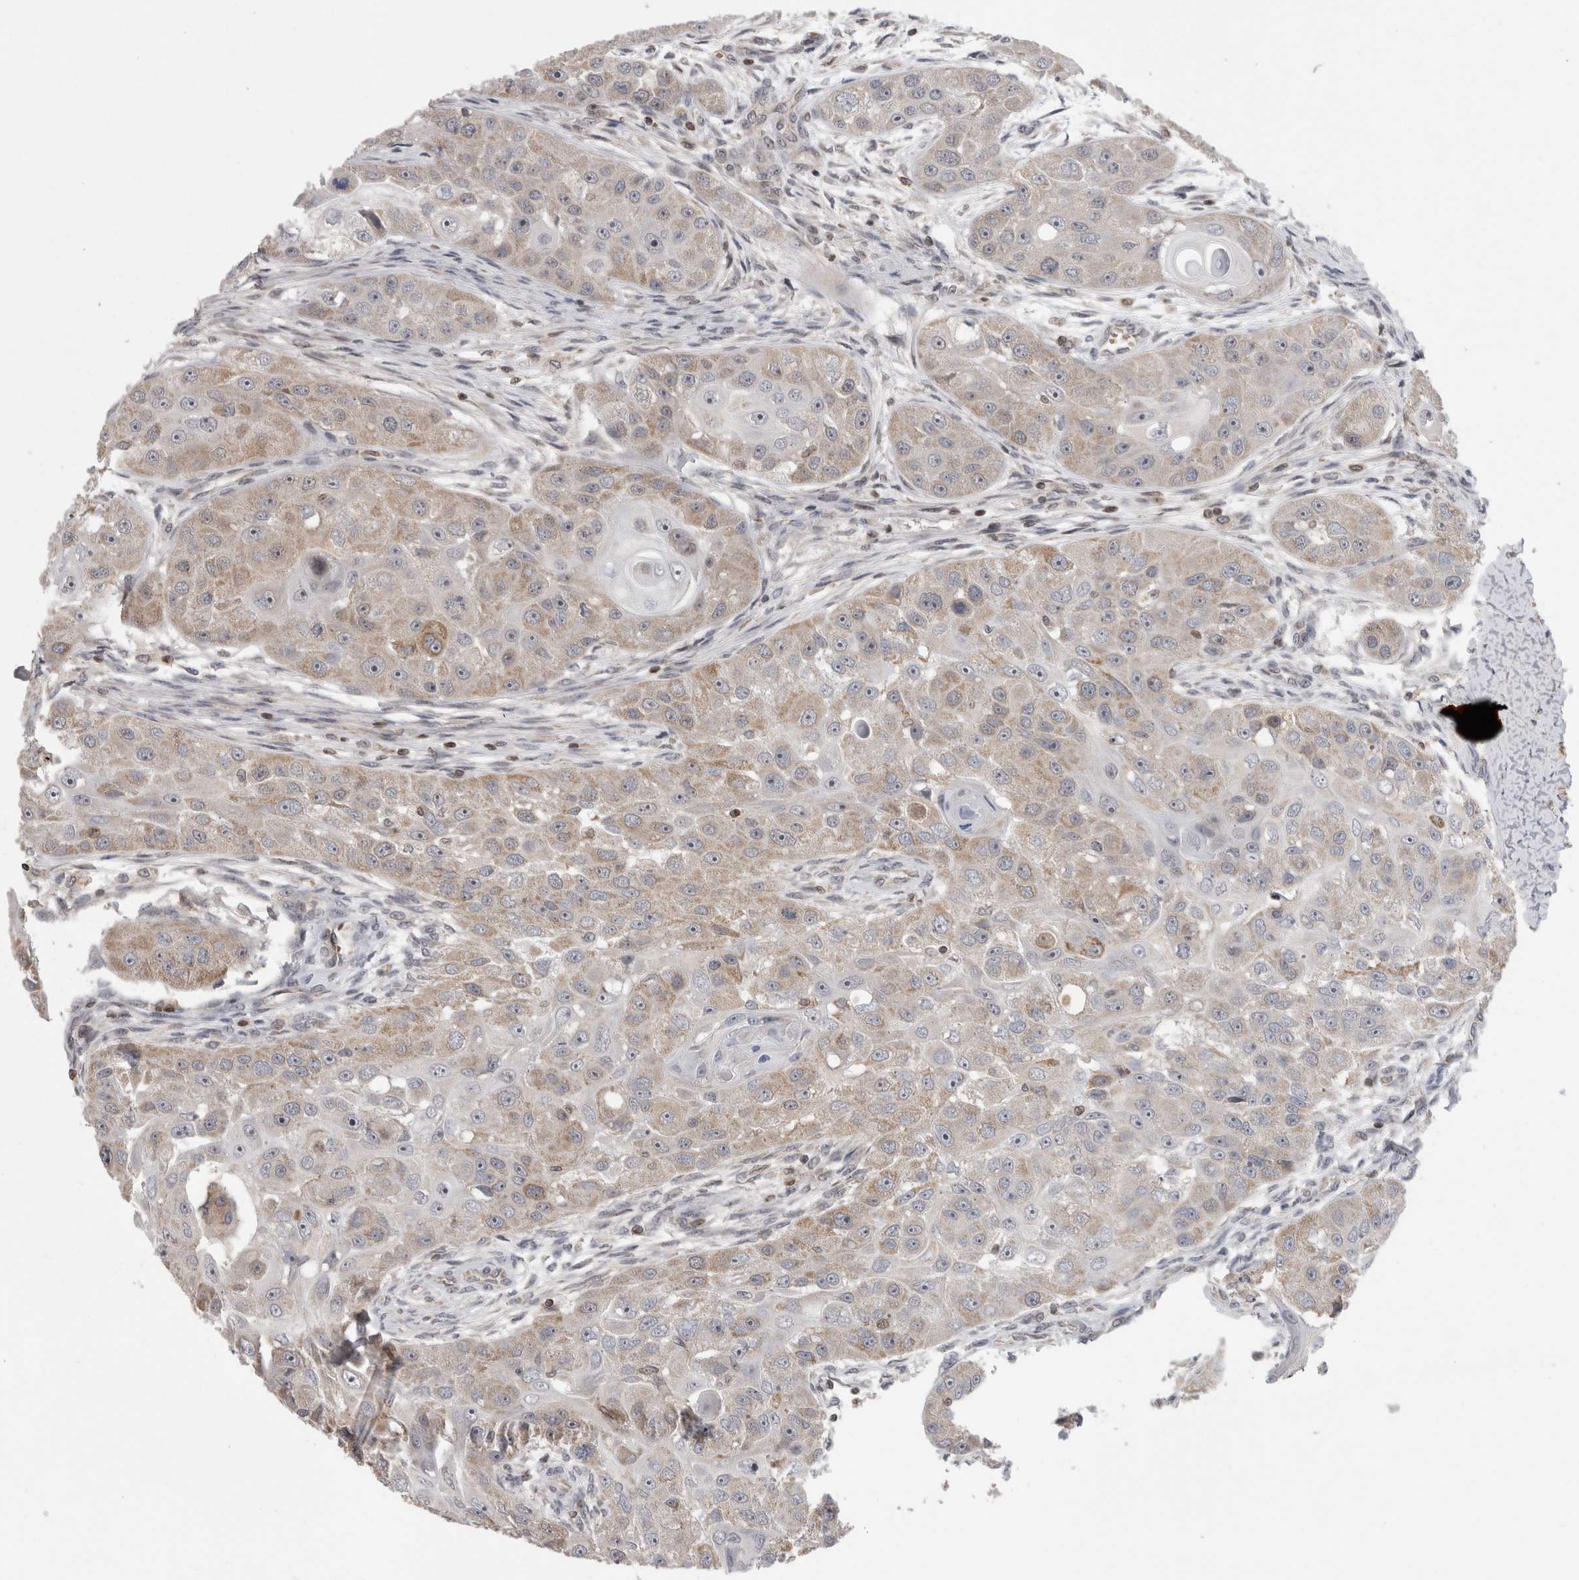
{"staining": {"intensity": "weak", "quantity": "25%-75%", "location": "cytoplasmic/membranous"}, "tissue": "head and neck cancer", "cell_type": "Tumor cells", "image_type": "cancer", "snomed": [{"axis": "morphology", "description": "Normal tissue, NOS"}, {"axis": "morphology", "description": "Squamous cell carcinoma, NOS"}, {"axis": "topography", "description": "Skeletal muscle"}, {"axis": "topography", "description": "Head-Neck"}], "caption": "Immunohistochemical staining of human squamous cell carcinoma (head and neck) demonstrates low levels of weak cytoplasmic/membranous expression in approximately 25%-75% of tumor cells. (DAB (3,3'-diaminobenzidine) = brown stain, brightfield microscopy at high magnification).", "gene": "DARS2", "patient": {"sex": "male", "age": 51}}